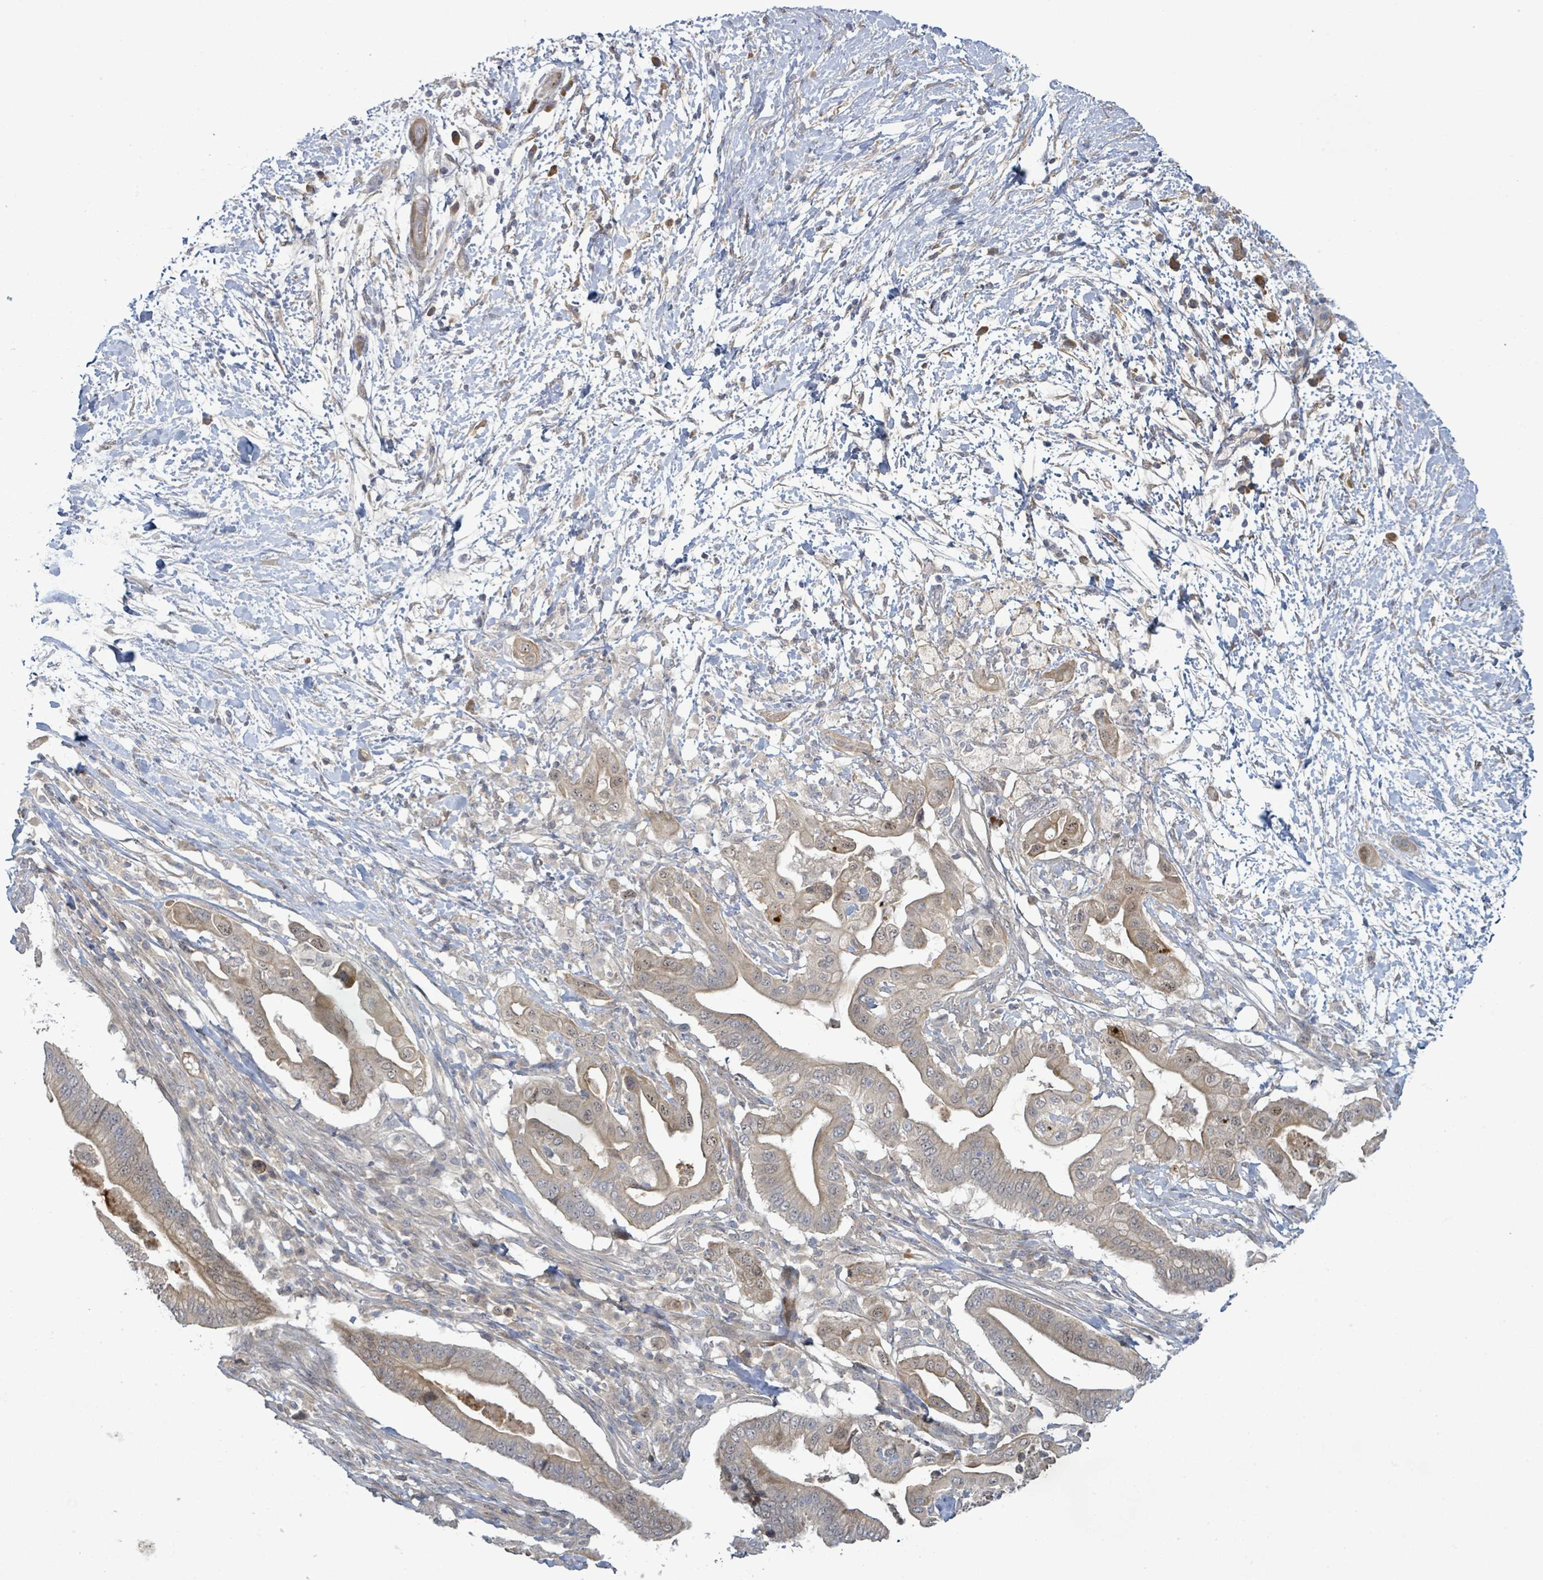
{"staining": {"intensity": "weak", "quantity": "25%-75%", "location": "cytoplasmic/membranous,nuclear"}, "tissue": "pancreatic cancer", "cell_type": "Tumor cells", "image_type": "cancer", "snomed": [{"axis": "morphology", "description": "Adenocarcinoma, NOS"}, {"axis": "topography", "description": "Pancreas"}], "caption": "This is an image of IHC staining of adenocarcinoma (pancreatic), which shows weak staining in the cytoplasmic/membranous and nuclear of tumor cells.", "gene": "SLIT3", "patient": {"sex": "male", "age": 68}}